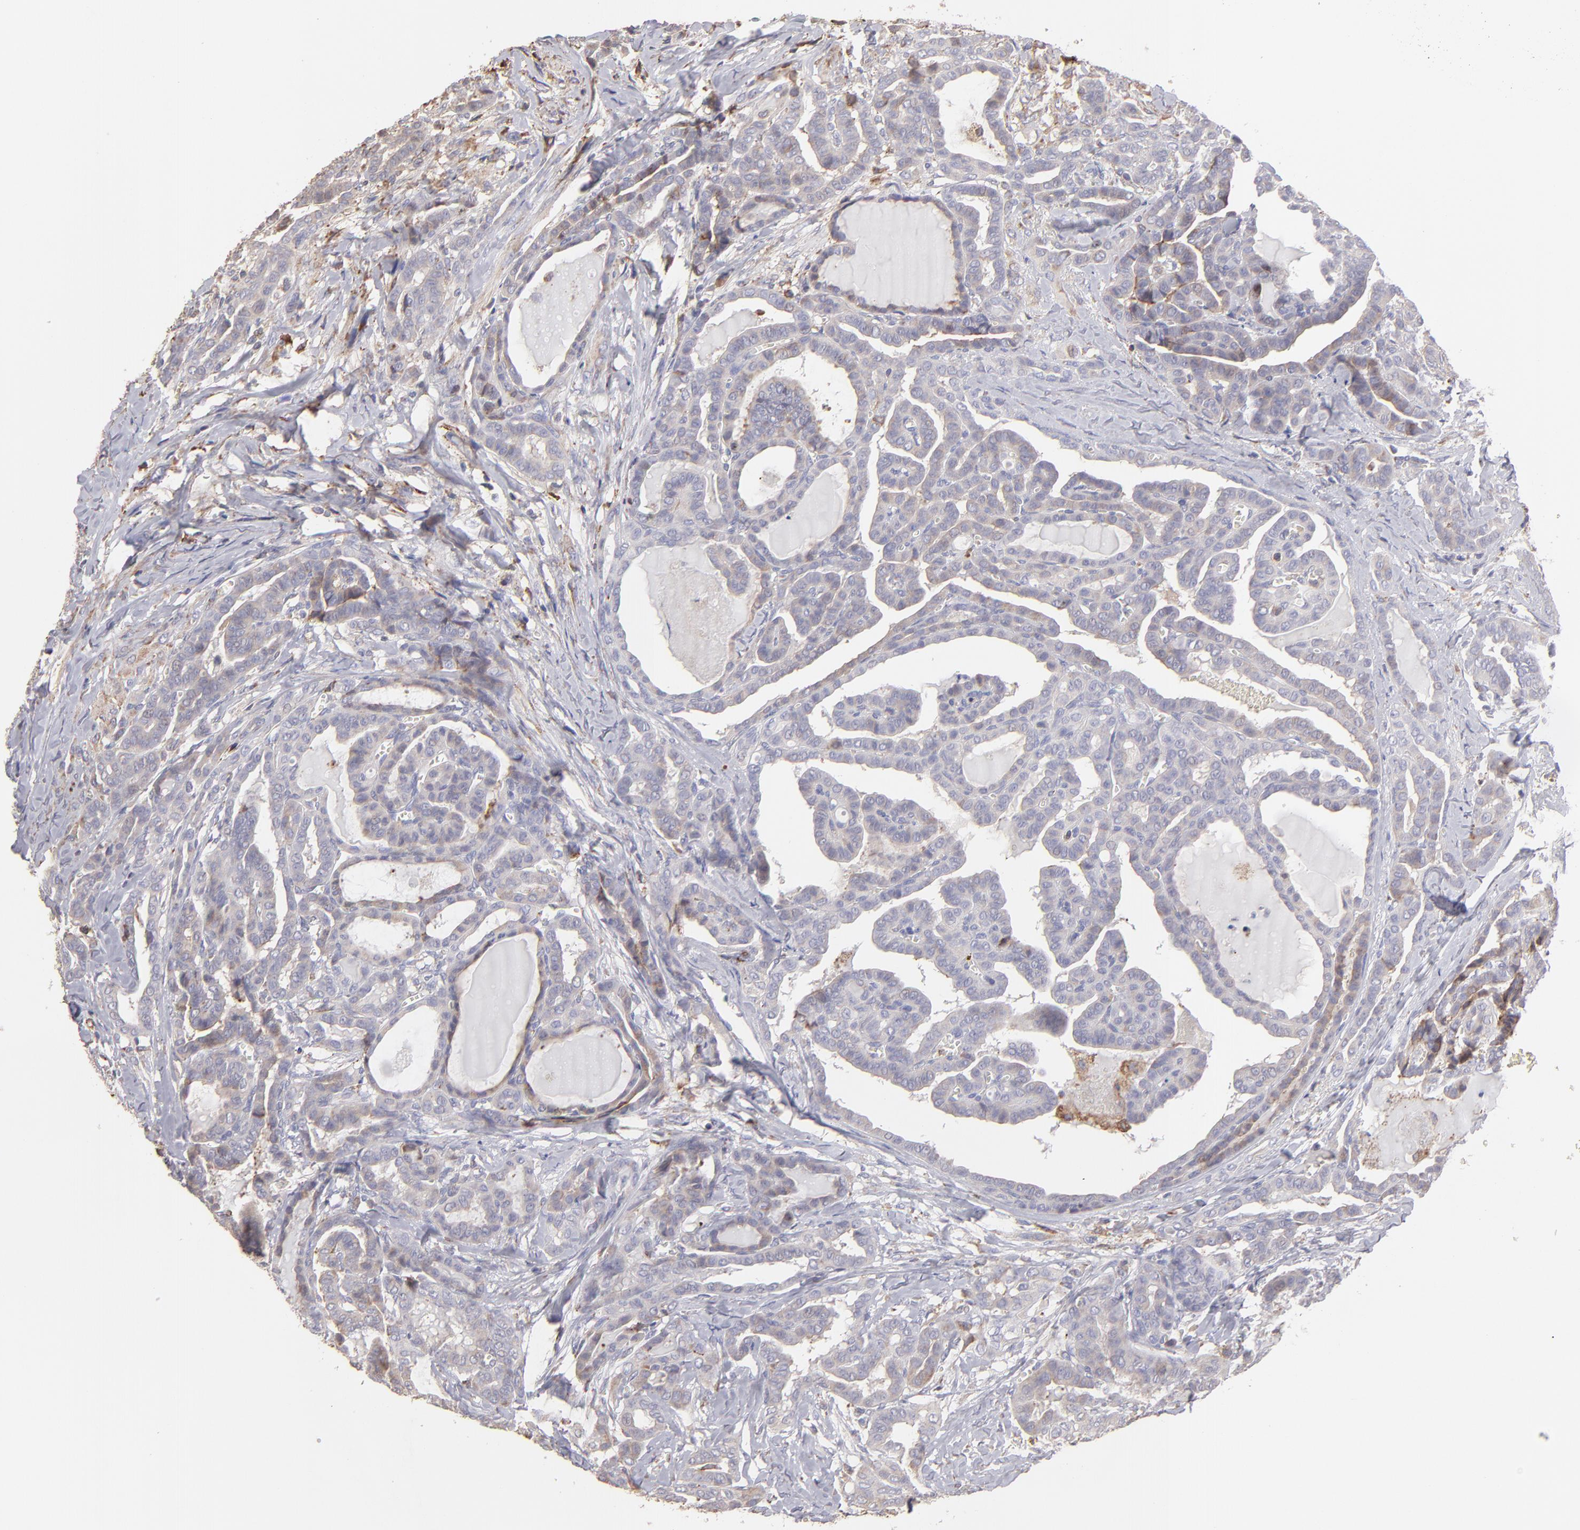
{"staining": {"intensity": "weak", "quantity": "25%-75%", "location": "cytoplasmic/membranous"}, "tissue": "thyroid cancer", "cell_type": "Tumor cells", "image_type": "cancer", "snomed": [{"axis": "morphology", "description": "Carcinoma, NOS"}, {"axis": "topography", "description": "Thyroid gland"}], "caption": "Human carcinoma (thyroid) stained with a protein marker demonstrates weak staining in tumor cells.", "gene": "CALR", "patient": {"sex": "female", "age": 91}}